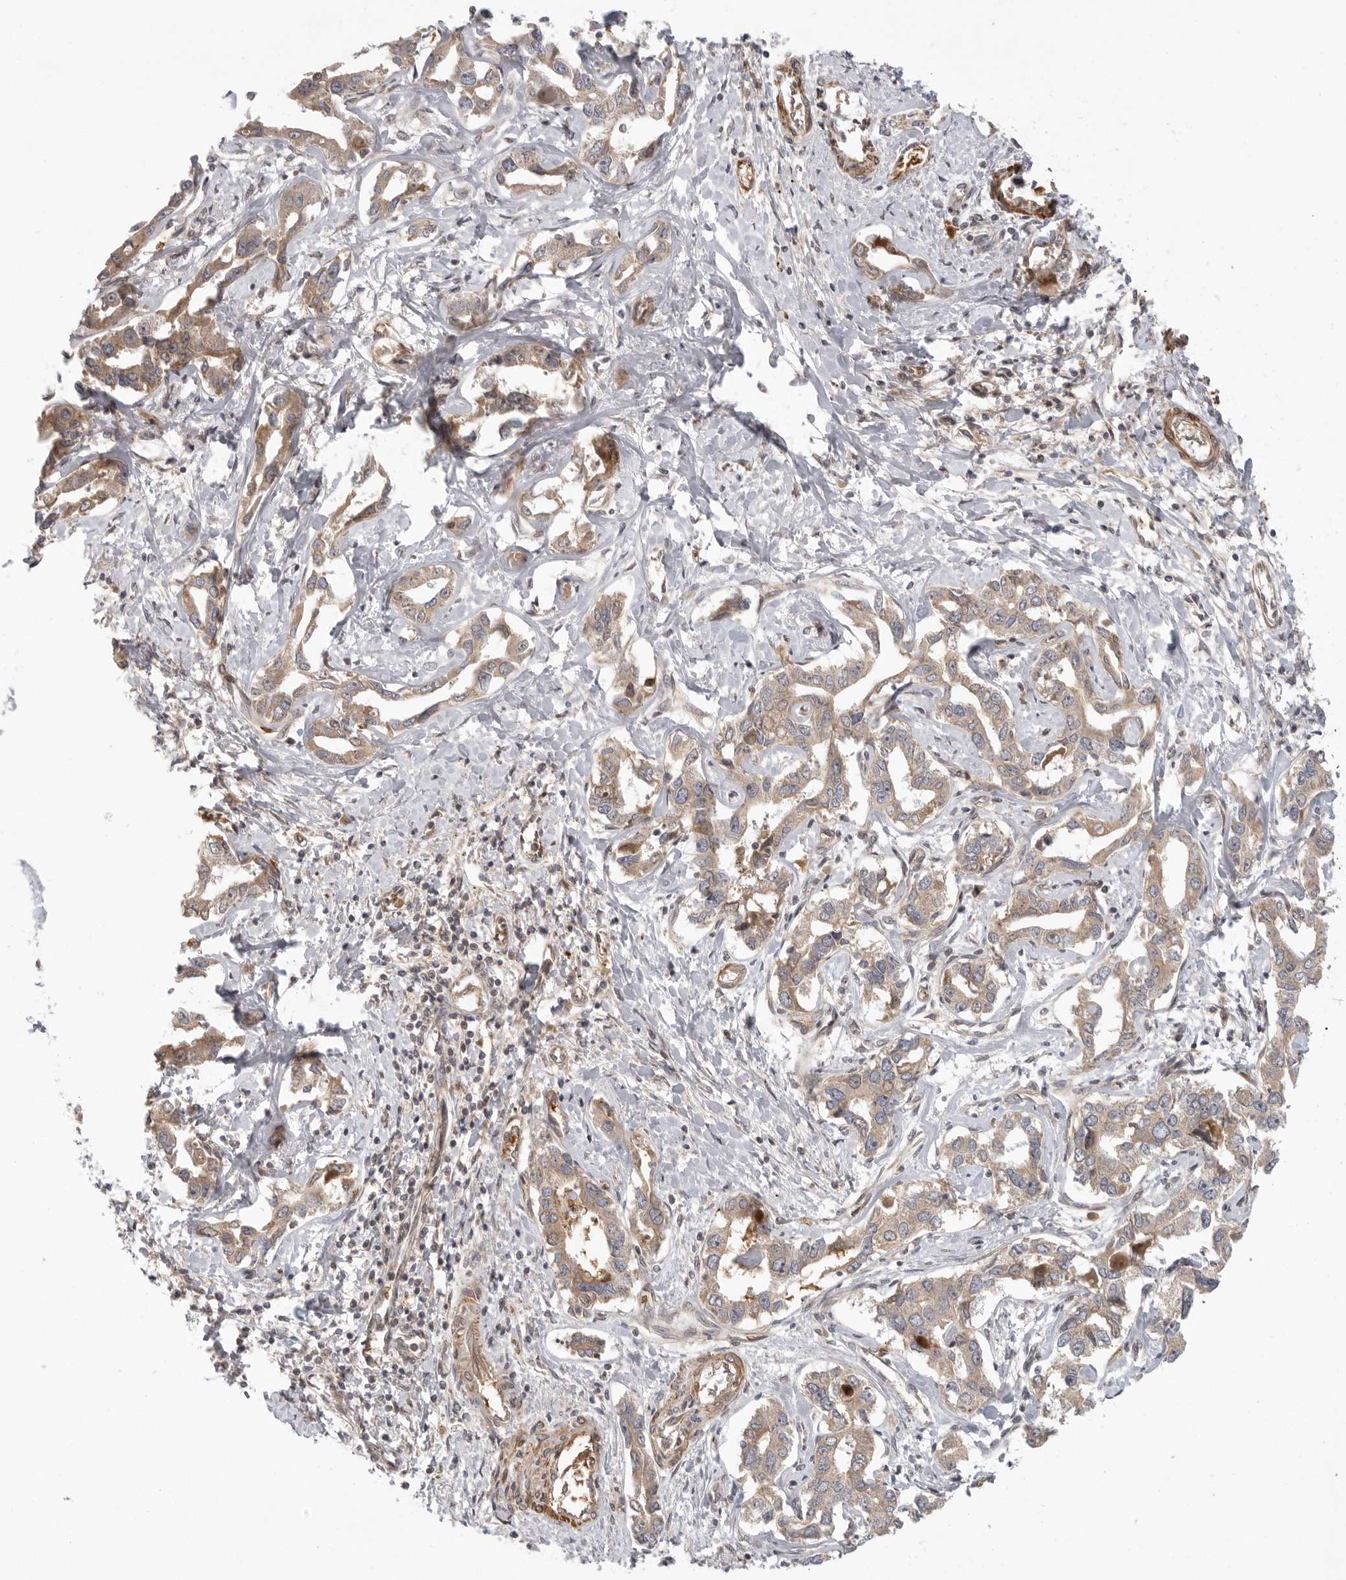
{"staining": {"intensity": "weak", "quantity": ">75%", "location": "cytoplasmic/membranous"}, "tissue": "liver cancer", "cell_type": "Tumor cells", "image_type": "cancer", "snomed": [{"axis": "morphology", "description": "Cholangiocarcinoma"}, {"axis": "topography", "description": "Liver"}], "caption": "IHC of liver cancer reveals low levels of weak cytoplasmic/membranous expression in about >75% of tumor cells.", "gene": "CCPG1", "patient": {"sex": "male", "age": 59}}